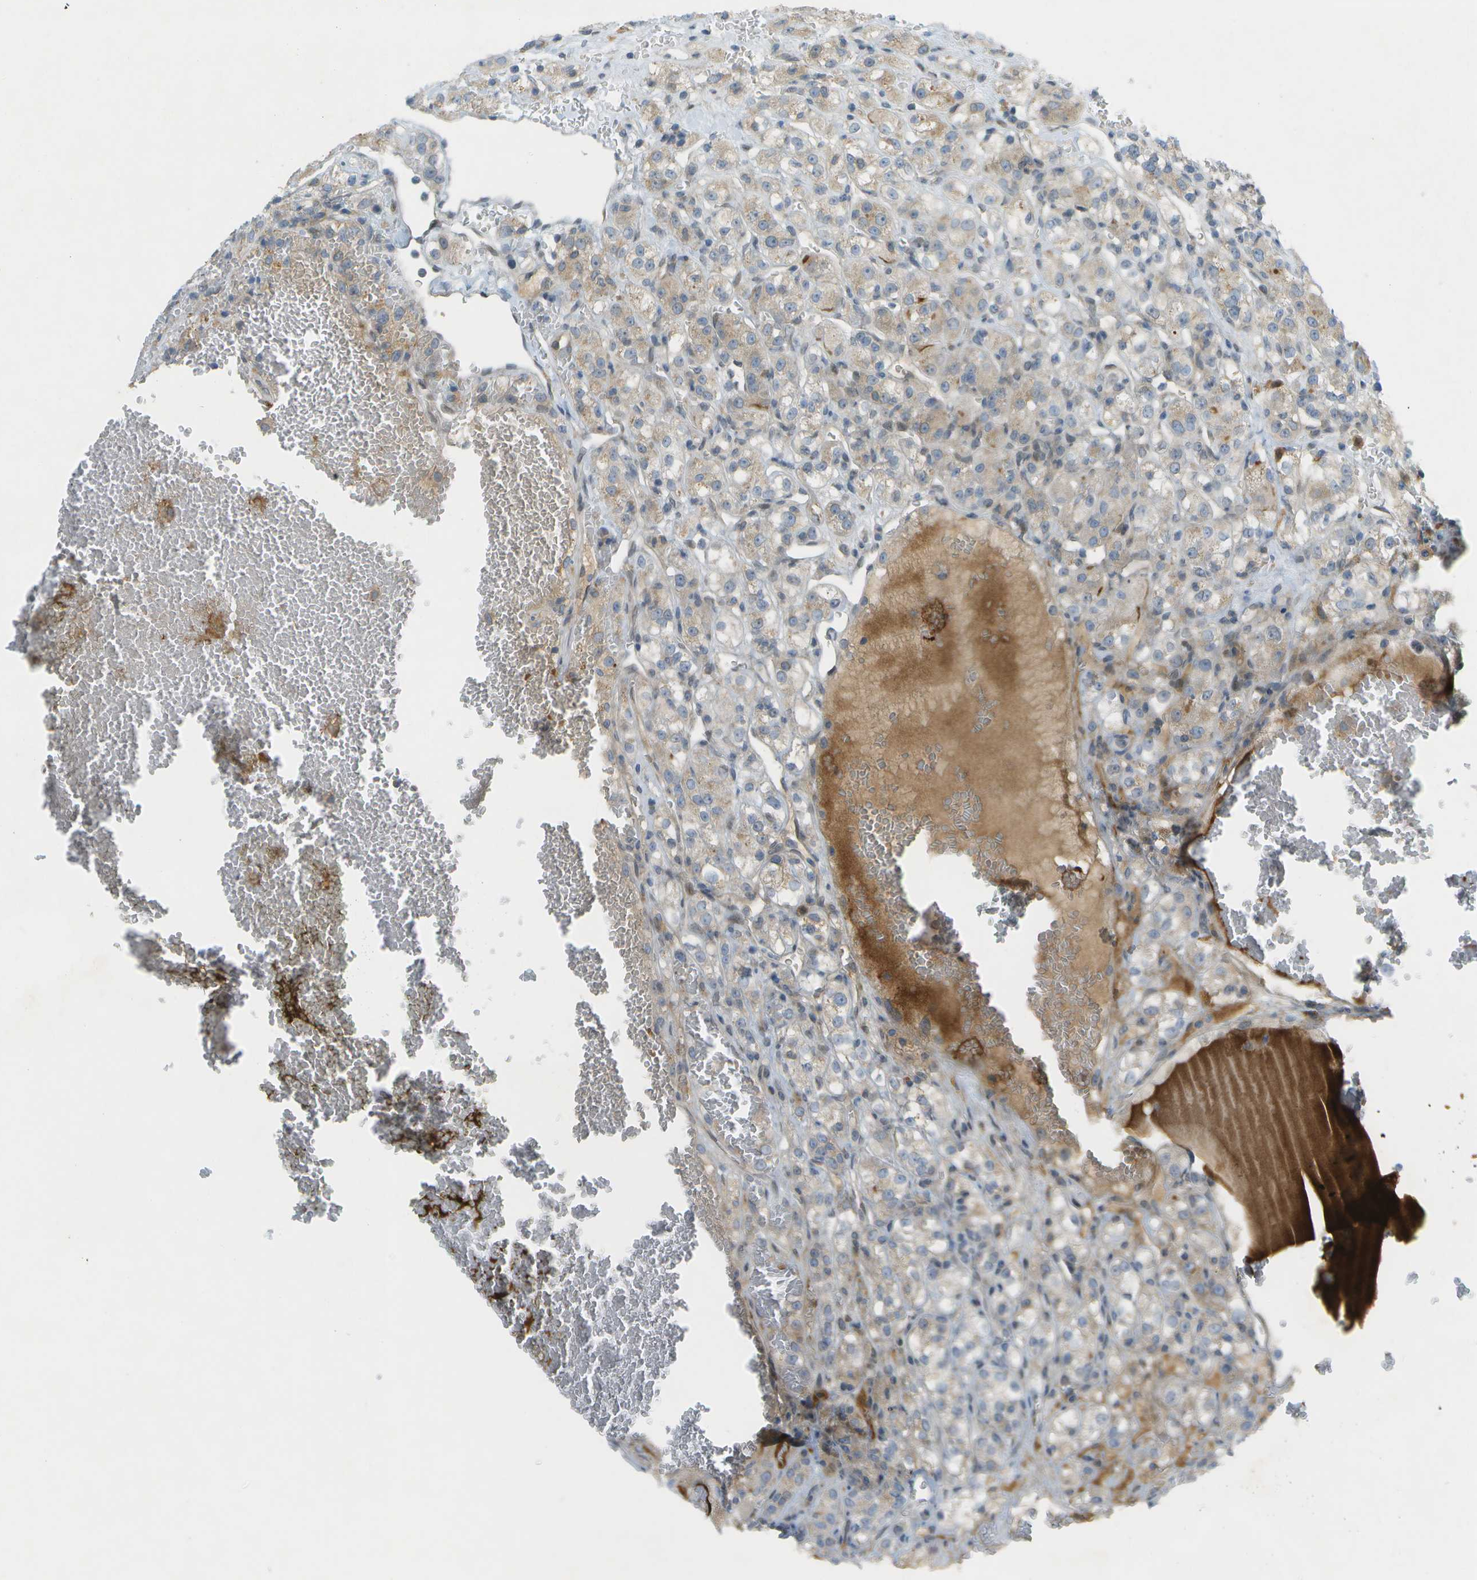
{"staining": {"intensity": "weak", "quantity": "25%-75%", "location": "cytoplasmic/membranous"}, "tissue": "renal cancer", "cell_type": "Tumor cells", "image_type": "cancer", "snomed": [{"axis": "morphology", "description": "Normal tissue, NOS"}, {"axis": "morphology", "description": "Adenocarcinoma, NOS"}, {"axis": "topography", "description": "Kidney"}], "caption": "Weak cytoplasmic/membranous expression for a protein is appreciated in approximately 25%-75% of tumor cells of renal cancer (adenocarcinoma) using immunohistochemistry (IHC).", "gene": "CACNB4", "patient": {"sex": "male", "age": 61}}